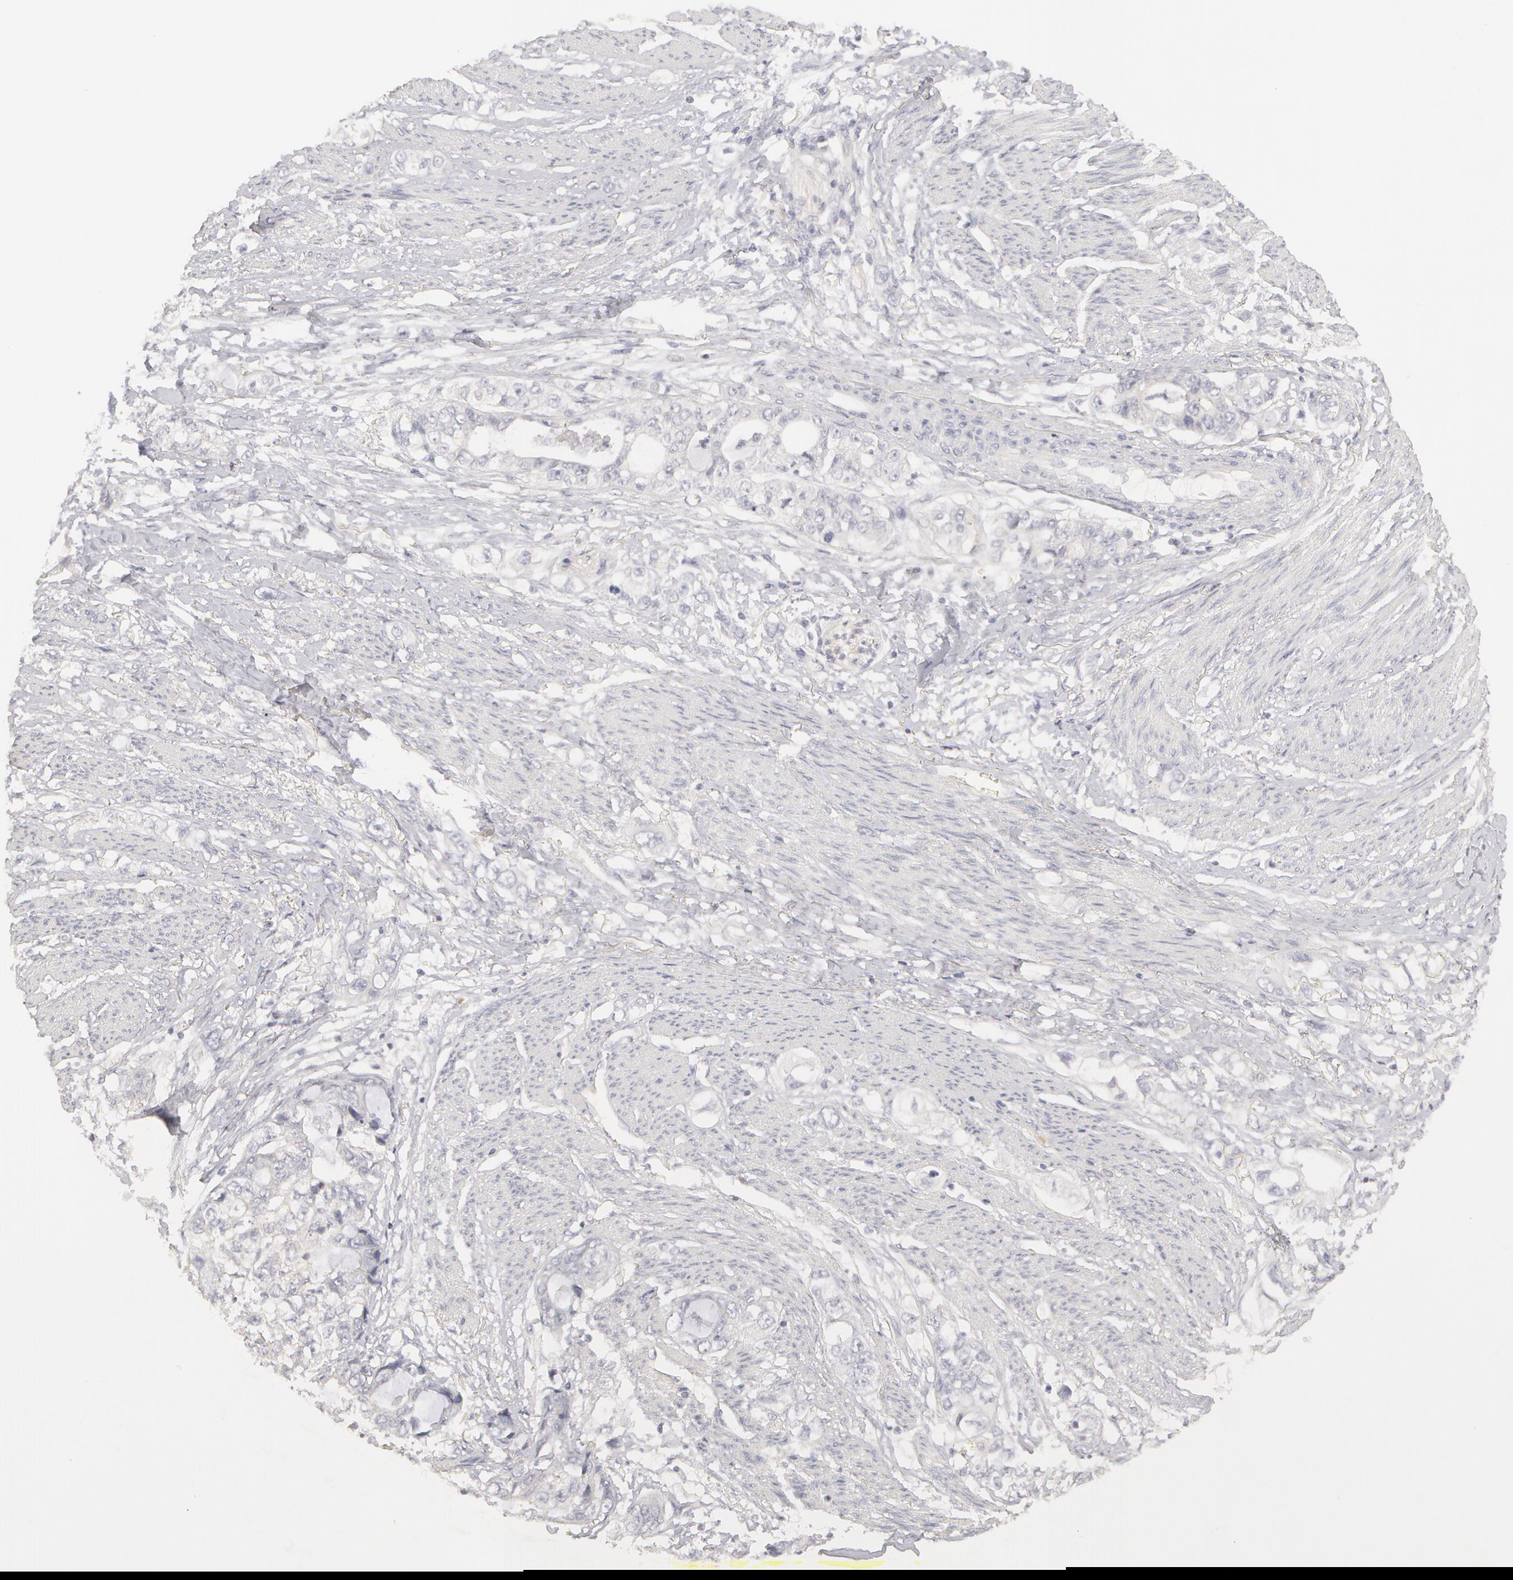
{"staining": {"intensity": "negative", "quantity": "none", "location": "none"}, "tissue": "stomach cancer", "cell_type": "Tumor cells", "image_type": "cancer", "snomed": [{"axis": "morphology", "description": "Adenocarcinoma, NOS"}, {"axis": "topography", "description": "Stomach, upper"}], "caption": "Tumor cells are negative for protein expression in human stomach adenocarcinoma.", "gene": "ABCB1", "patient": {"sex": "female", "age": 52}}